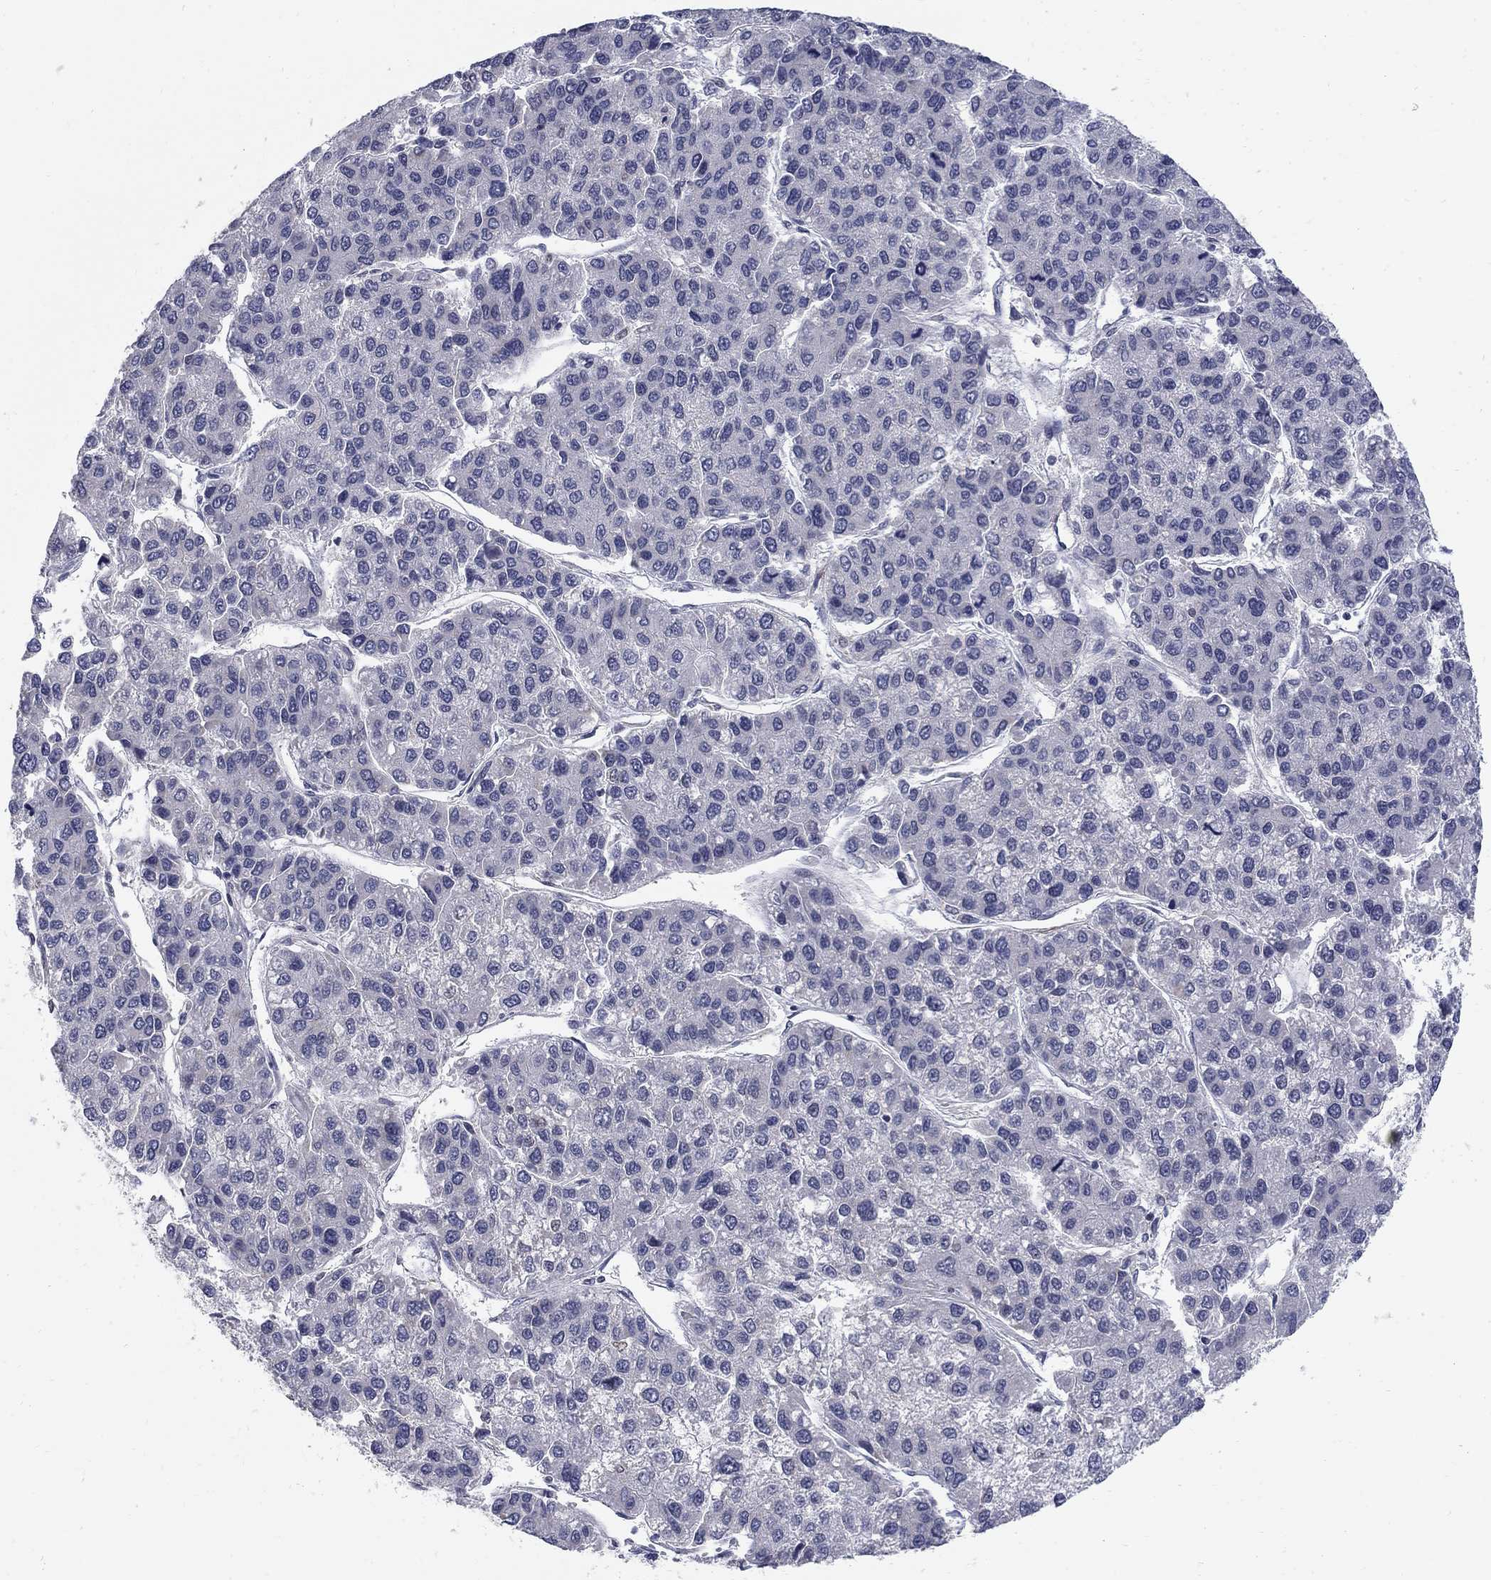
{"staining": {"intensity": "negative", "quantity": "none", "location": "none"}, "tissue": "liver cancer", "cell_type": "Tumor cells", "image_type": "cancer", "snomed": [{"axis": "morphology", "description": "Carcinoma, Hepatocellular, NOS"}, {"axis": "topography", "description": "Liver"}], "caption": "Image shows no significant protein expression in tumor cells of hepatocellular carcinoma (liver).", "gene": "GCFC2", "patient": {"sex": "female", "age": 66}}